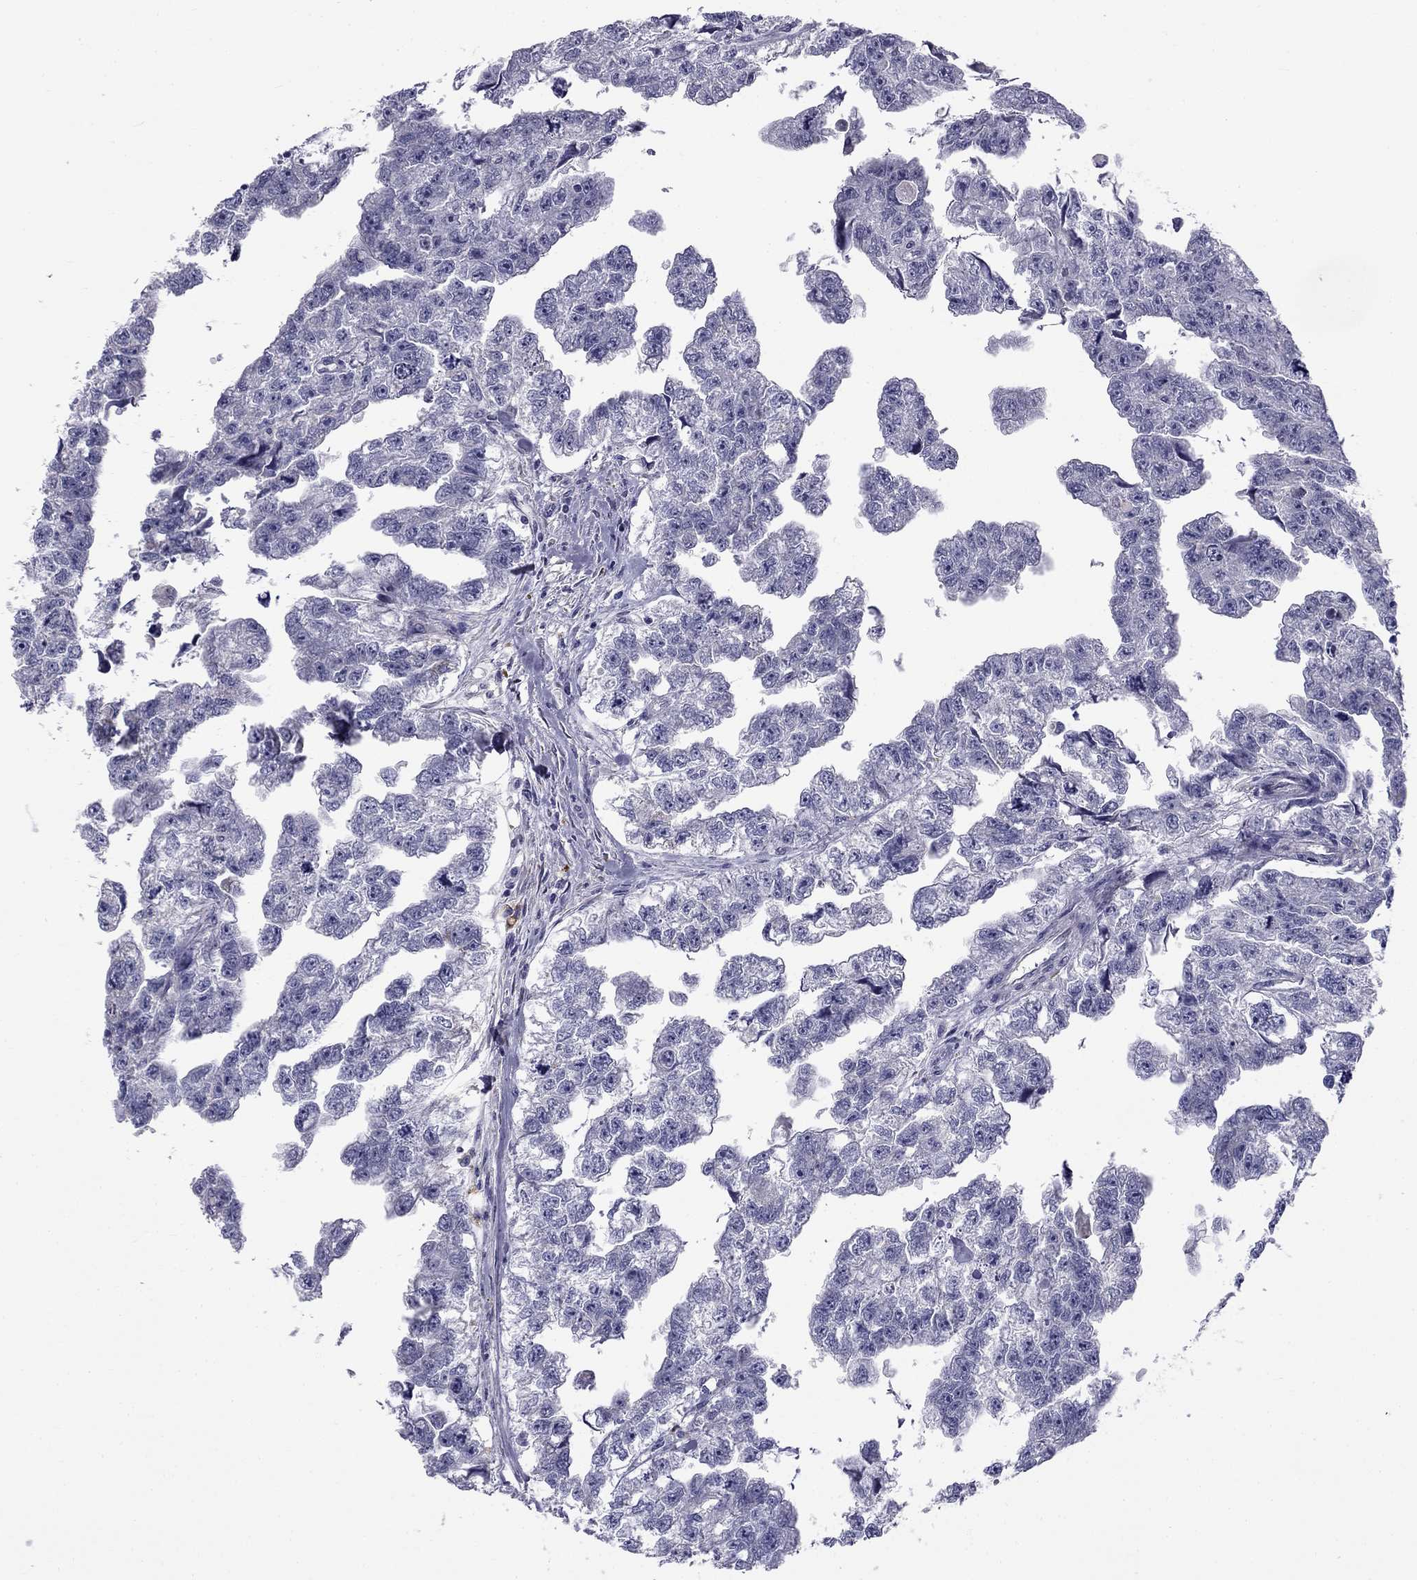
{"staining": {"intensity": "negative", "quantity": "none", "location": "none"}, "tissue": "testis cancer", "cell_type": "Tumor cells", "image_type": "cancer", "snomed": [{"axis": "morphology", "description": "Carcinoma, Embryonal, NOS"}, {"axis": "morphology", "description": "Teratoma, malignant, NOS"}, {"axis": "topography", "description": "Testis"}], "caption": "Immunohistochemistry image of neoplastic tissue: human malignant teratoma (testis) stained with DAB (3,3'-diaminobenzidine) displays no significant protein positivity in tumor cells. (DAB (3,3'-diaminobenzidine) immunohistochemistry (IHC) with hematoxylin counter stain).", "gene": "CLPSL2", "patient": {"sex": "male", "age": 44}}